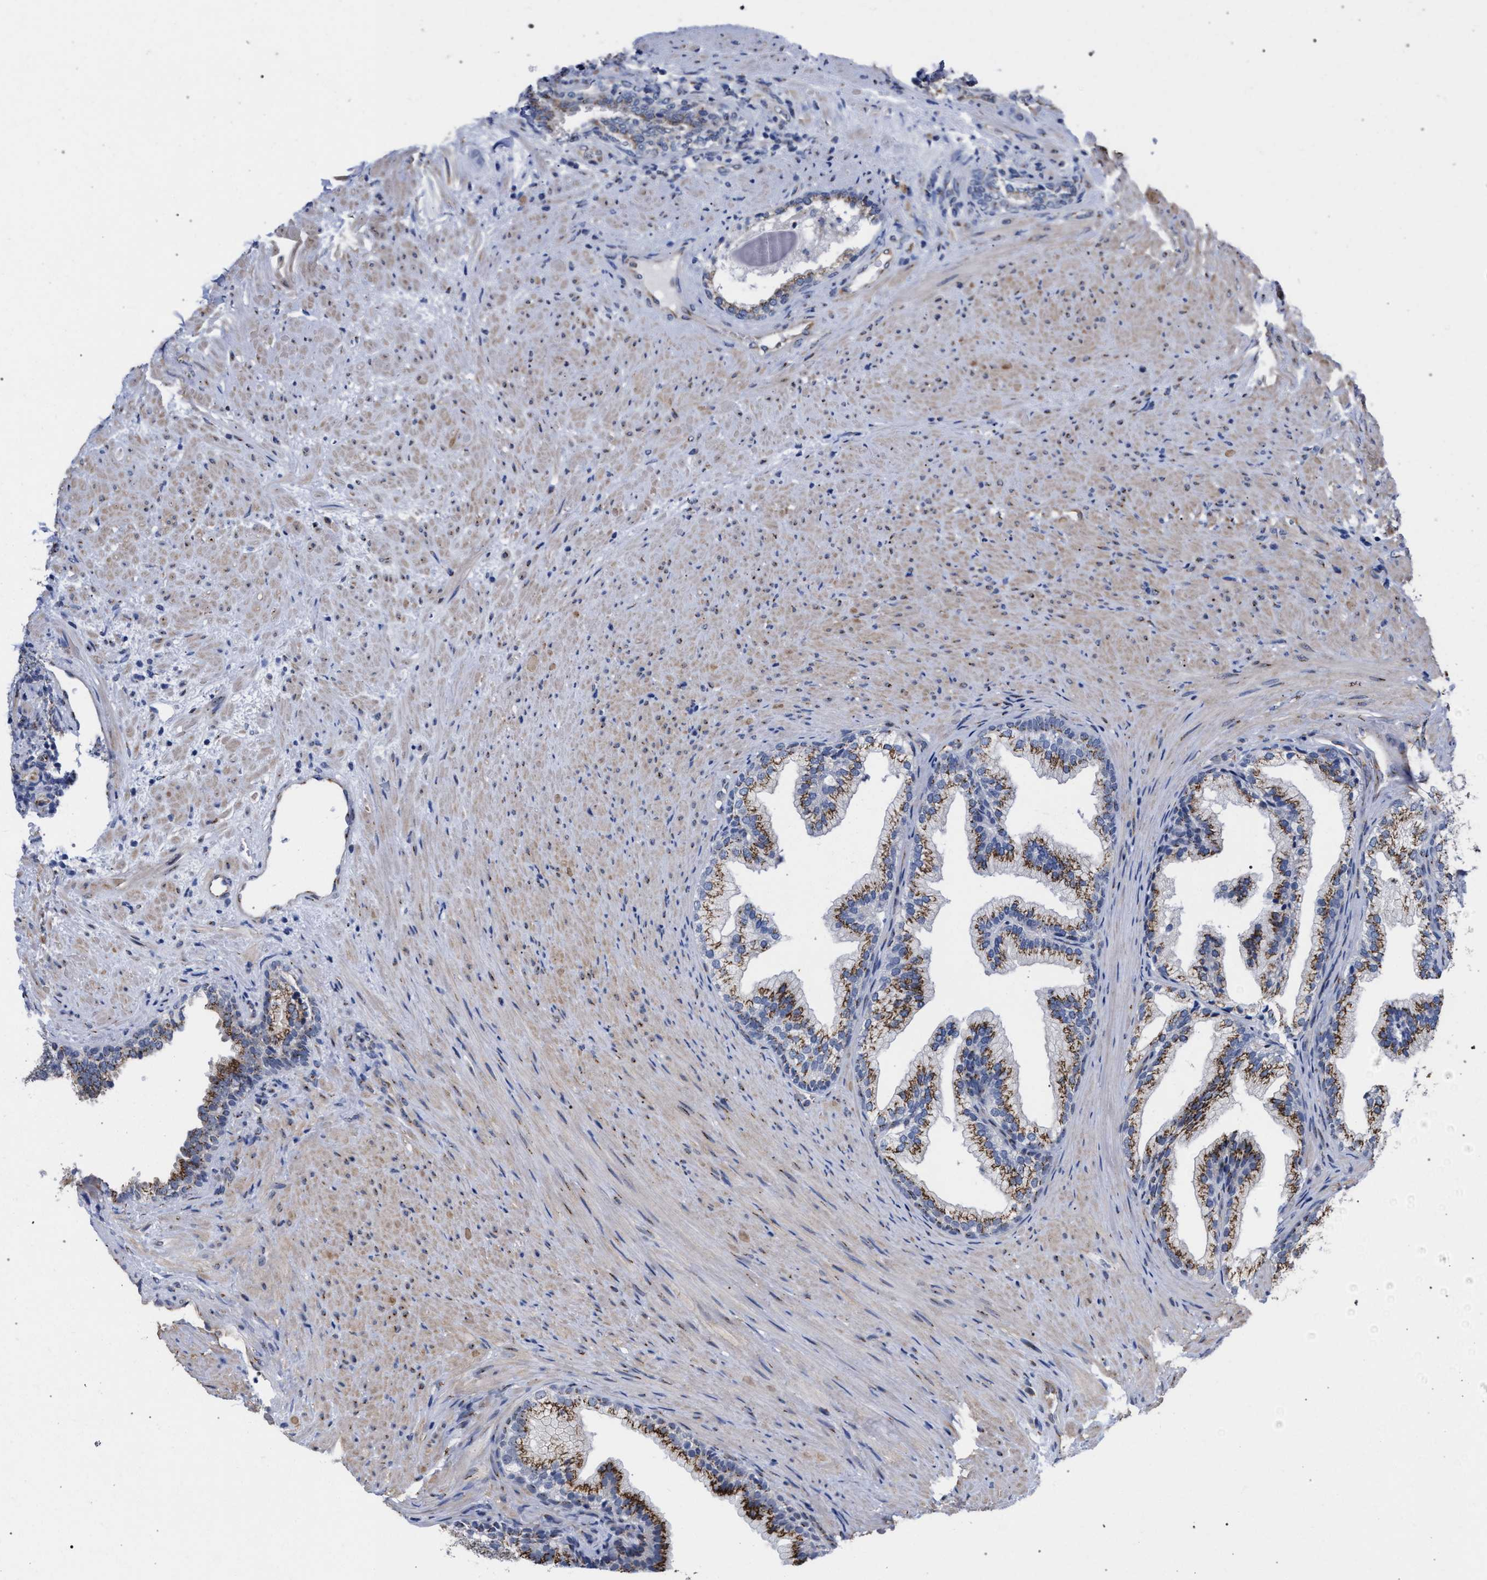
{"staining": {"intensity": "moderate", "quantity": ">75%", "location": "cytoplasmic/membranous"}, "tissue": "prostate", "cell_type": "Glandular cells", "image_type": "normal", "snomed": [{"axis": "morphology", "description": "Normal tissue, NOS"}, {"axis": "topography", "description": "Prostate"}], "caption": "Glandular cells demonstrate moderate cytoplasmic/membranous positivity in approximately >75% of cells in benign prostate. (DAB (3,3'-diaminobenzidine) = brown stain, brightfield microscopy at high magnification).", "gene": "GOLGA2", "patient": {"sex": "male", "age": 76}}